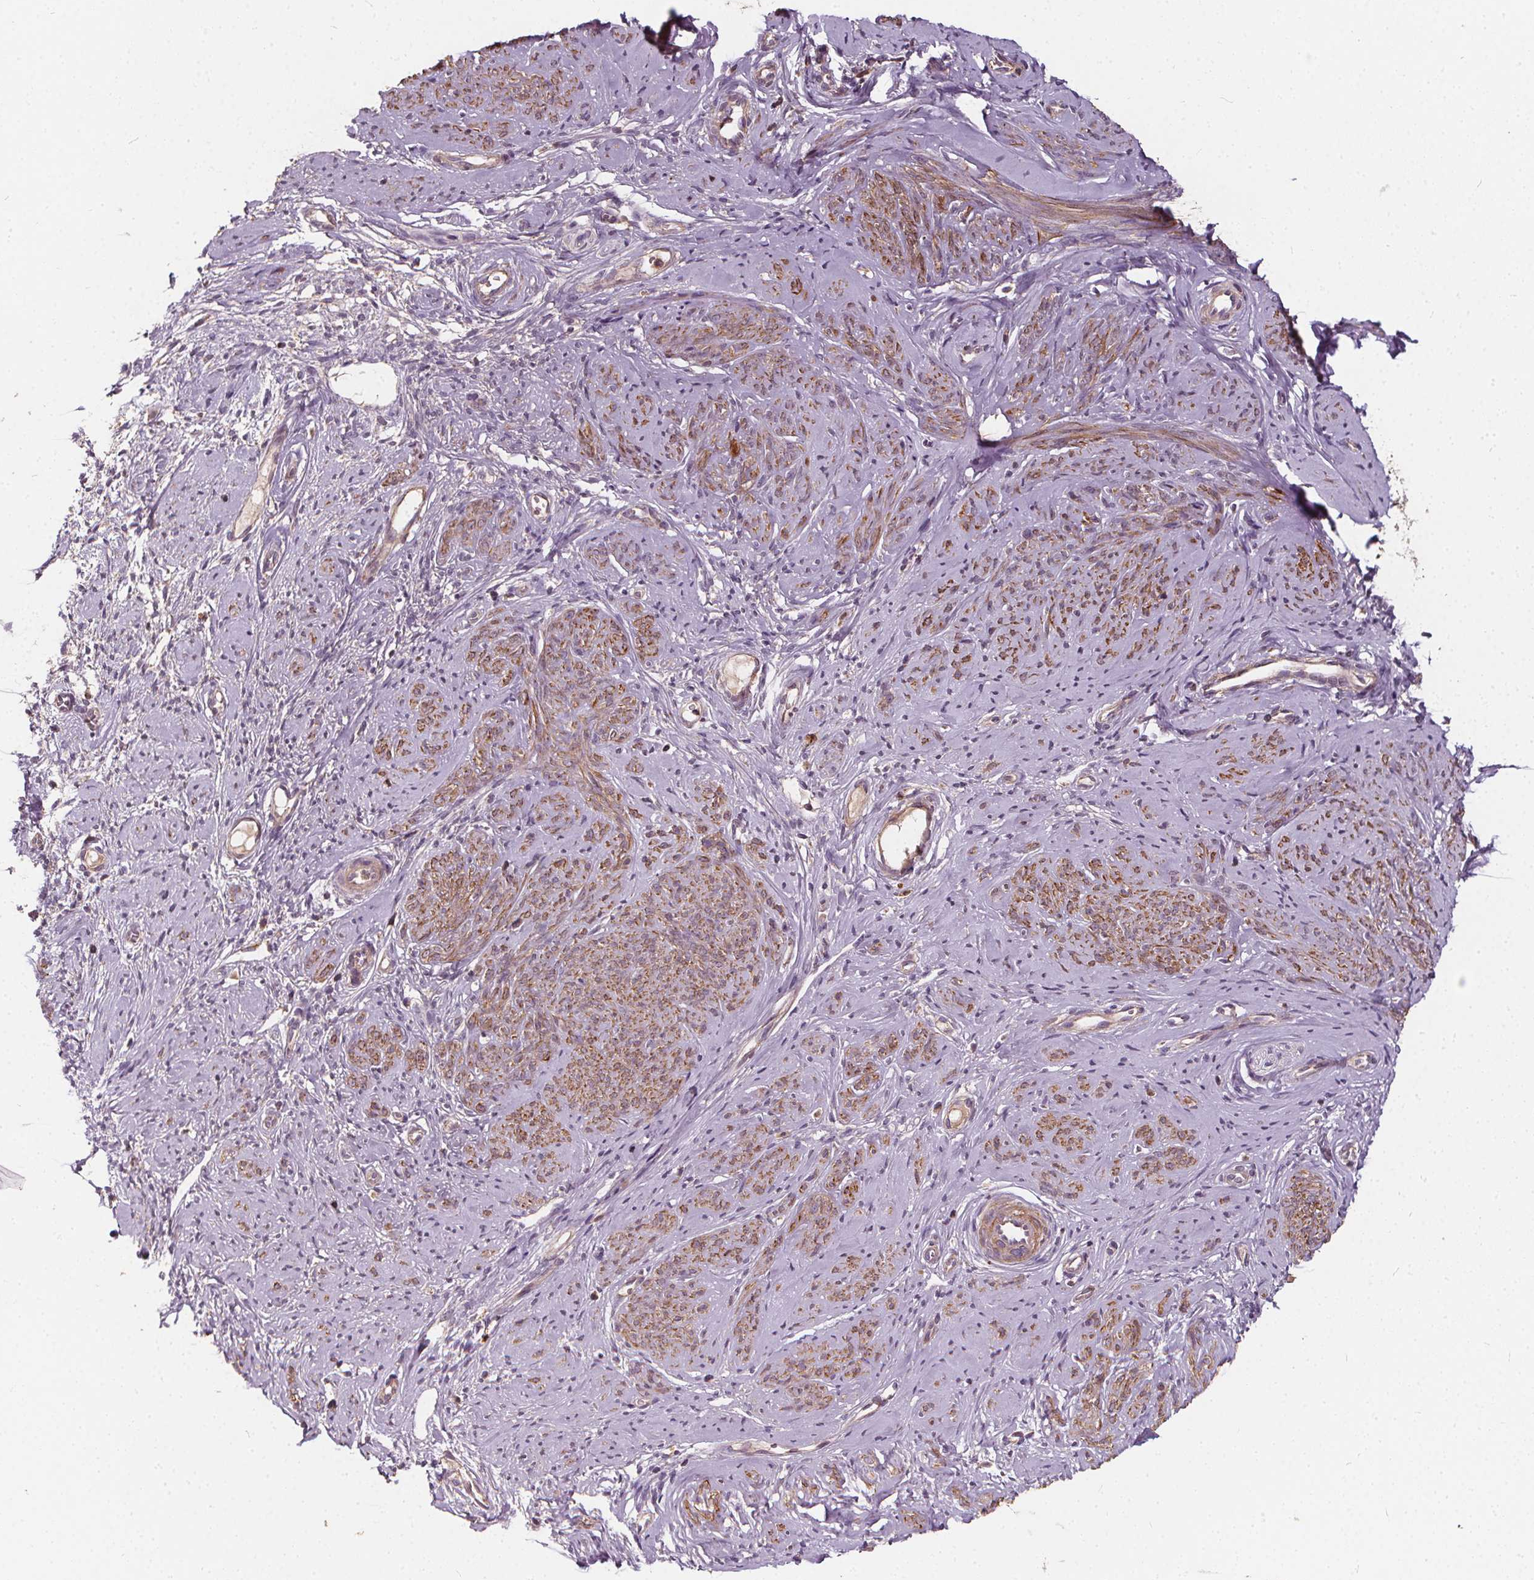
{"staining": {"intensity": "strong", "quantity": "25%-75%", "location": "cytoplasmic/membranous"}, "tissue": "smooth muscle", "cell_type": "Smooth muscle cells", "image_type": "normal", "snomed": [{"axis": "morphology", "description": "Normal tissue, NOS"}, {"axis": "topography", "description": "Smooth muscle"}], "caption": "The image exhibits immunohistochemical staining of unremarkable smooth muscle. There is strong cytoplasmic/membranous expression is identified in about 25%-75% of smooth muscle cells.", "gene": "ORAI2", "patient": {"sex": "female", "age": 48}}